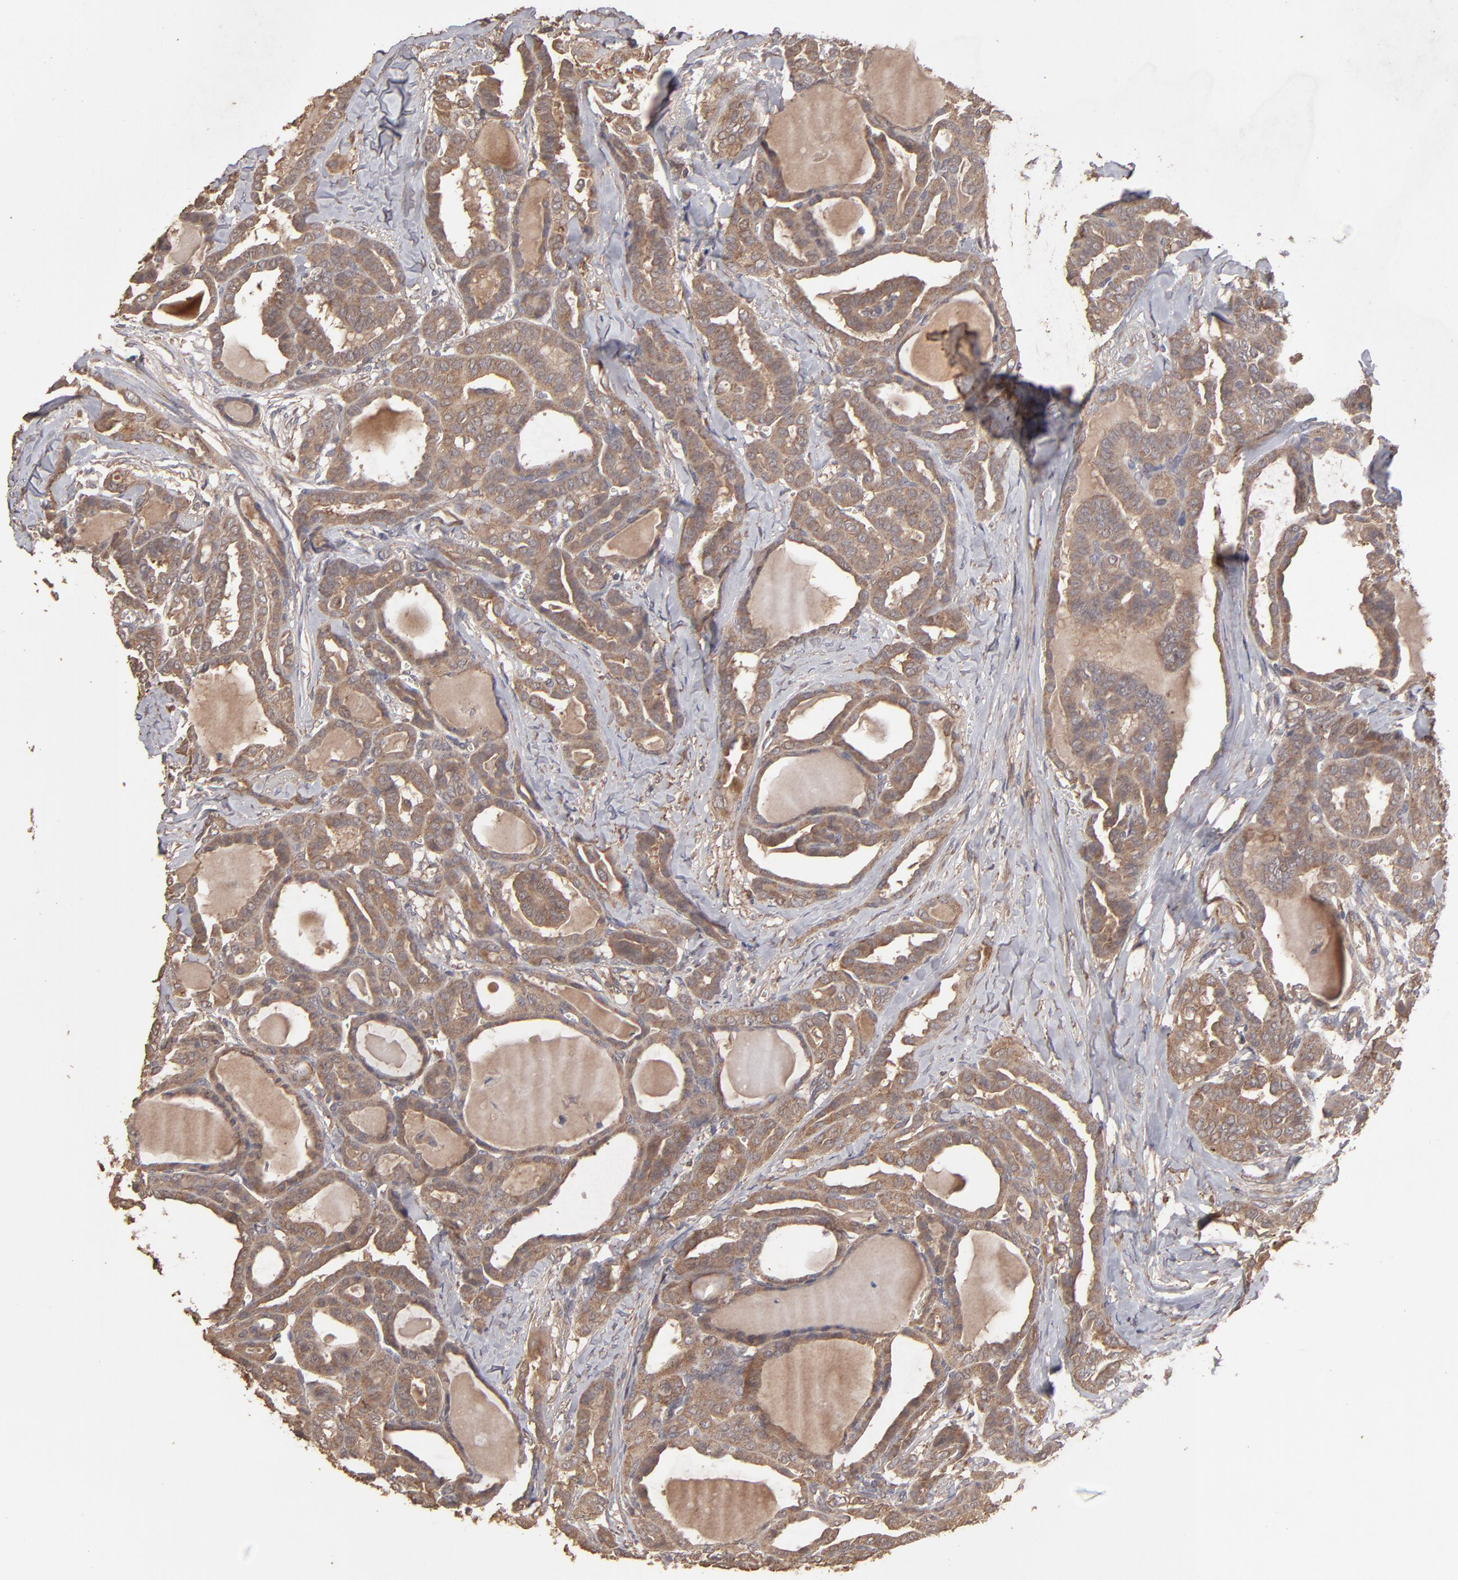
{"staining": {"intensity": "moderate", "quantity": ">75%", "location": "cytoplasmic/membranous"}, "tissue": "thyroid cancer", "cell_type": "Tumor cells", "image_type": "cancer", "snomed": [{"axis": "morphology", "description": "Carcinoma, NOS"}, {"axis": "topography", "description": "Thyroid gland"}], "caption": "Immunohistochemical staining of thyroid cancer (carcinoma) demonstrates medium levels of moderate cytoplasmic/membranous staining in approximately >75% of tumor cells.", "gene": "MMP2", "patient": {"sex": "female", "age": 91}}